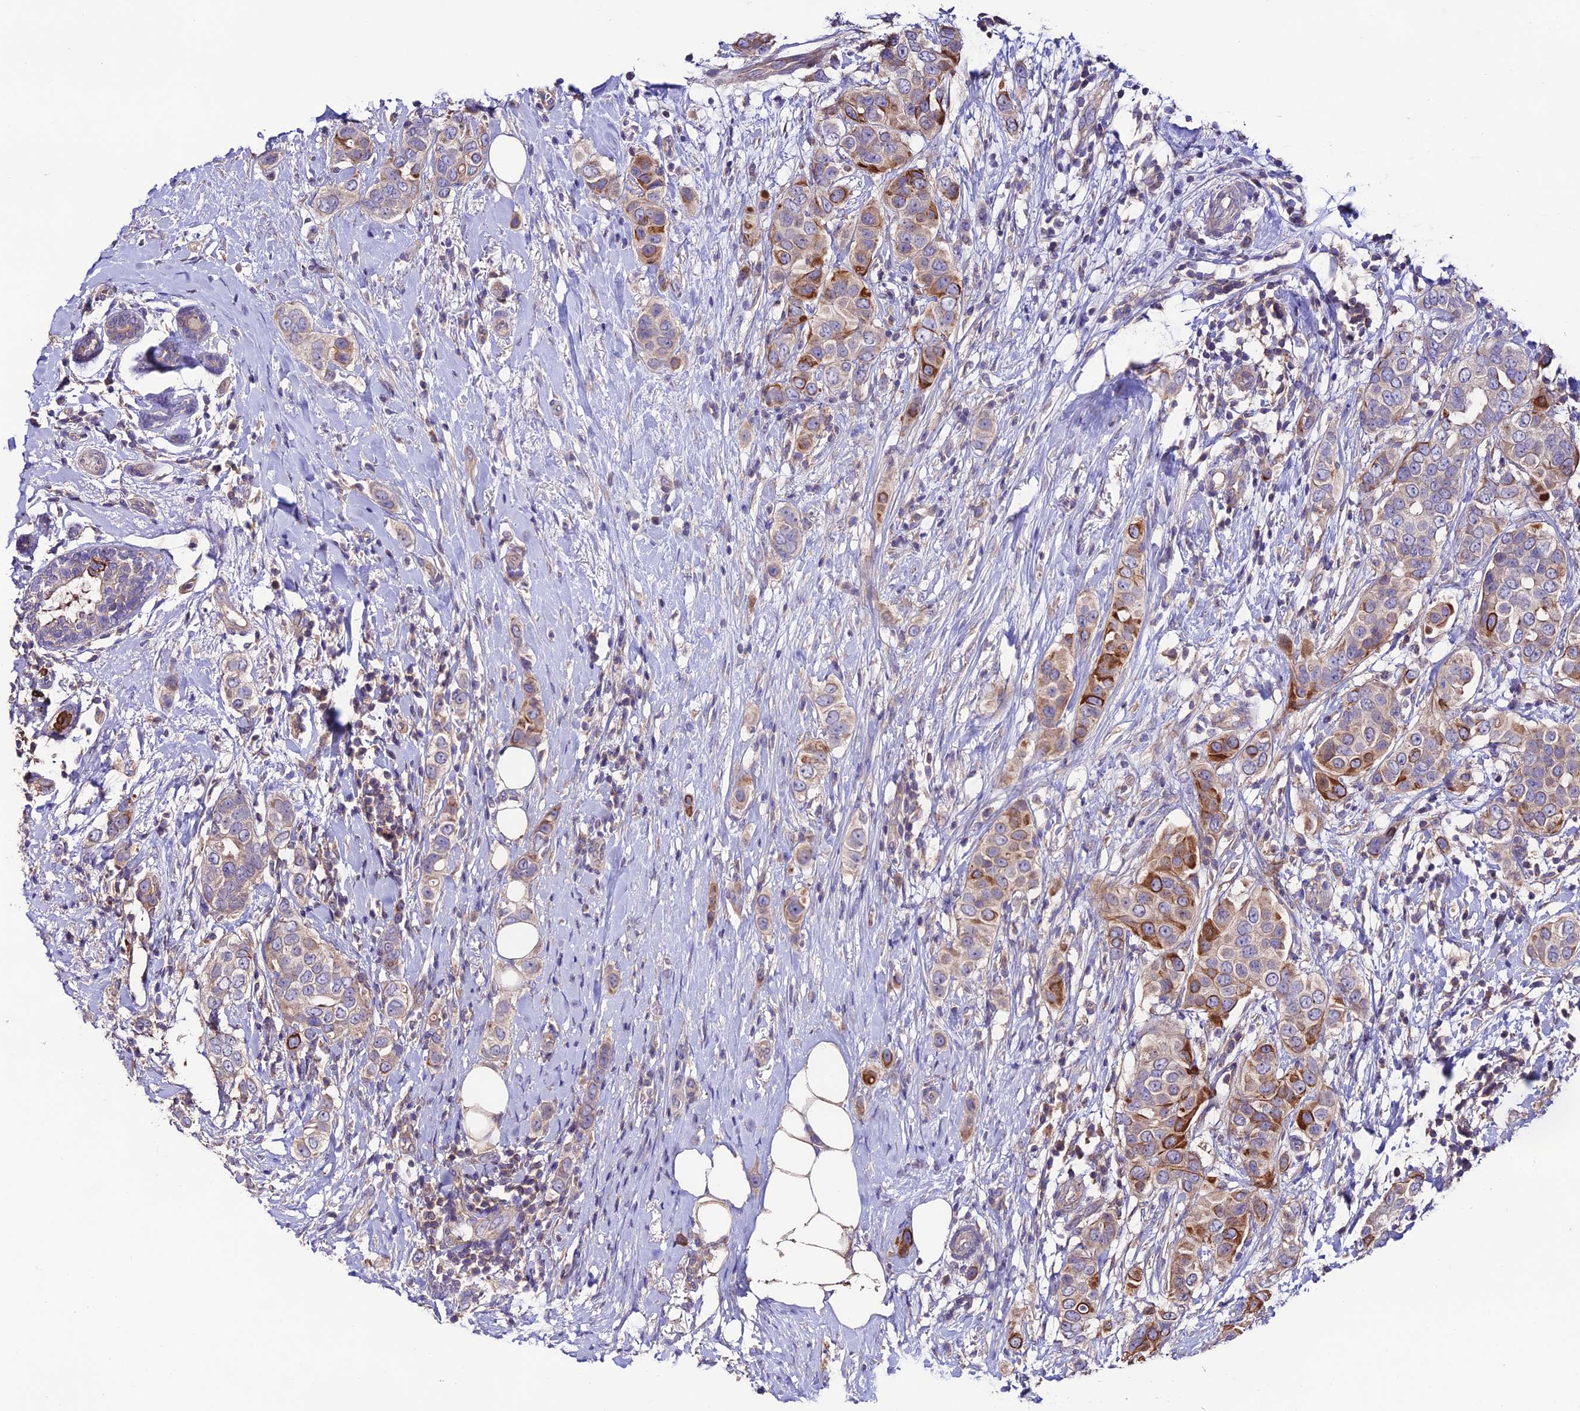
{"staining": {"intensity": "strong", "quantity": "<25%", "location": "cytoplasmic/membranous"}, "tissue": "breast cancer", "cell_type": "Tumor cells", "image_type": "cancer", "snomed": [{"axis": "morphology", "description": "Lobular carcinoma"}, {"axis": "topography", "description": "Breast"}], "caption": "A micrograph of lobular carcinoma (breast) stained for a protein displays strong cytoplasmic/membranous brown staining in tumor cells.", "gene": "BRME1", "patient": {"sex": "female", "age": 51}}